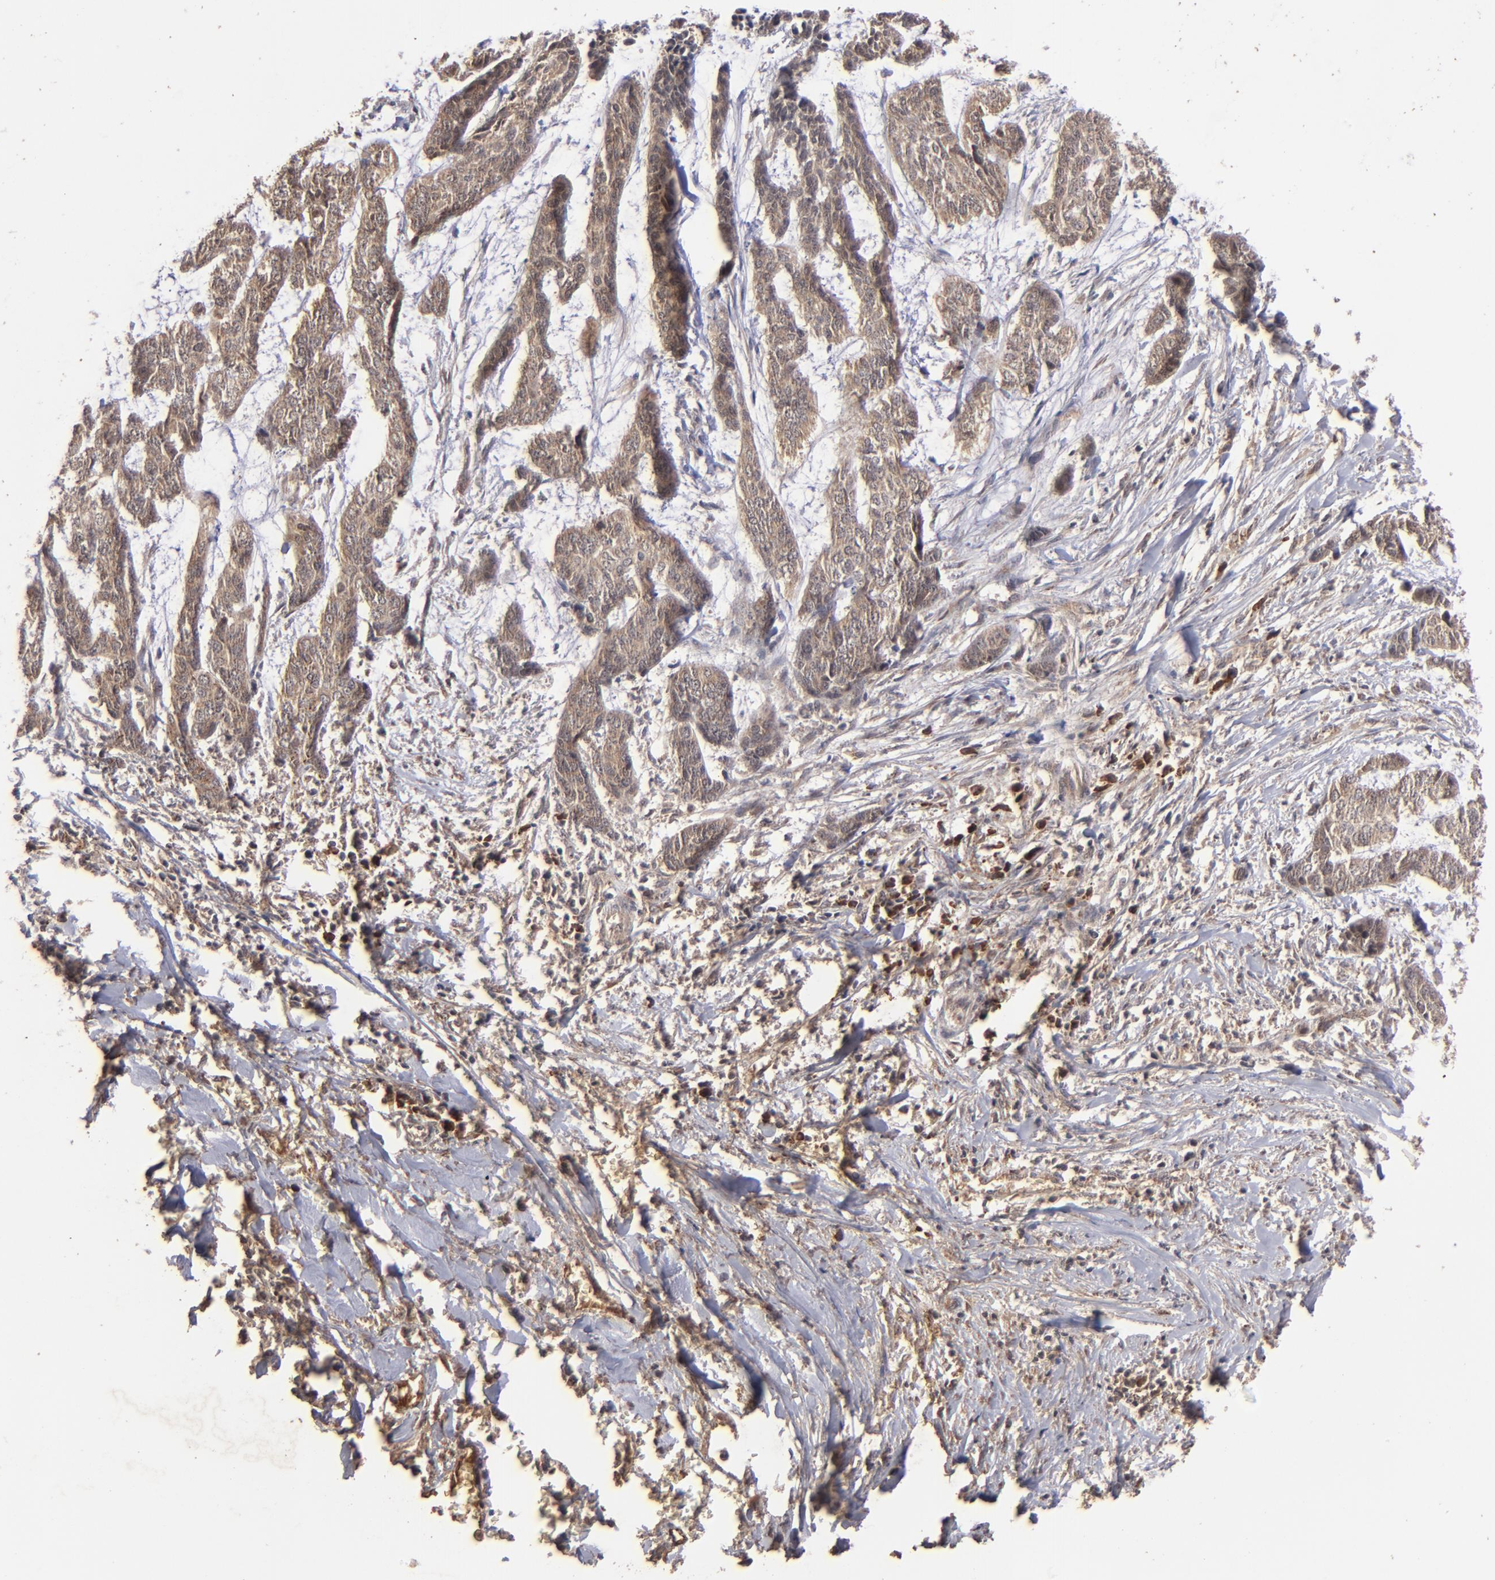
{"staining": {"intensity": "moderate", "quantity": ">75%", "location": "cytoplasmic/membranous"}, "tissue": "skin cancer", "cell_type": "Tumor cells", "image_type": "cancer", "snomed": [{"axis": "morphology", "description": "Basal cell carcinoma"}, {"axis": "topography", "description": "Skin"}], "caption": "A medium amount of moderate cytoplasmic/membranous staining is identified in about >75% of tumor cells in skin cancer (basal cell carcinoma) tissue. Ihc stains the protein of interest in brown and the nuclei are stained blue.", "gene": "TENM1", "patient": {"sex": "female", "age": 64}}